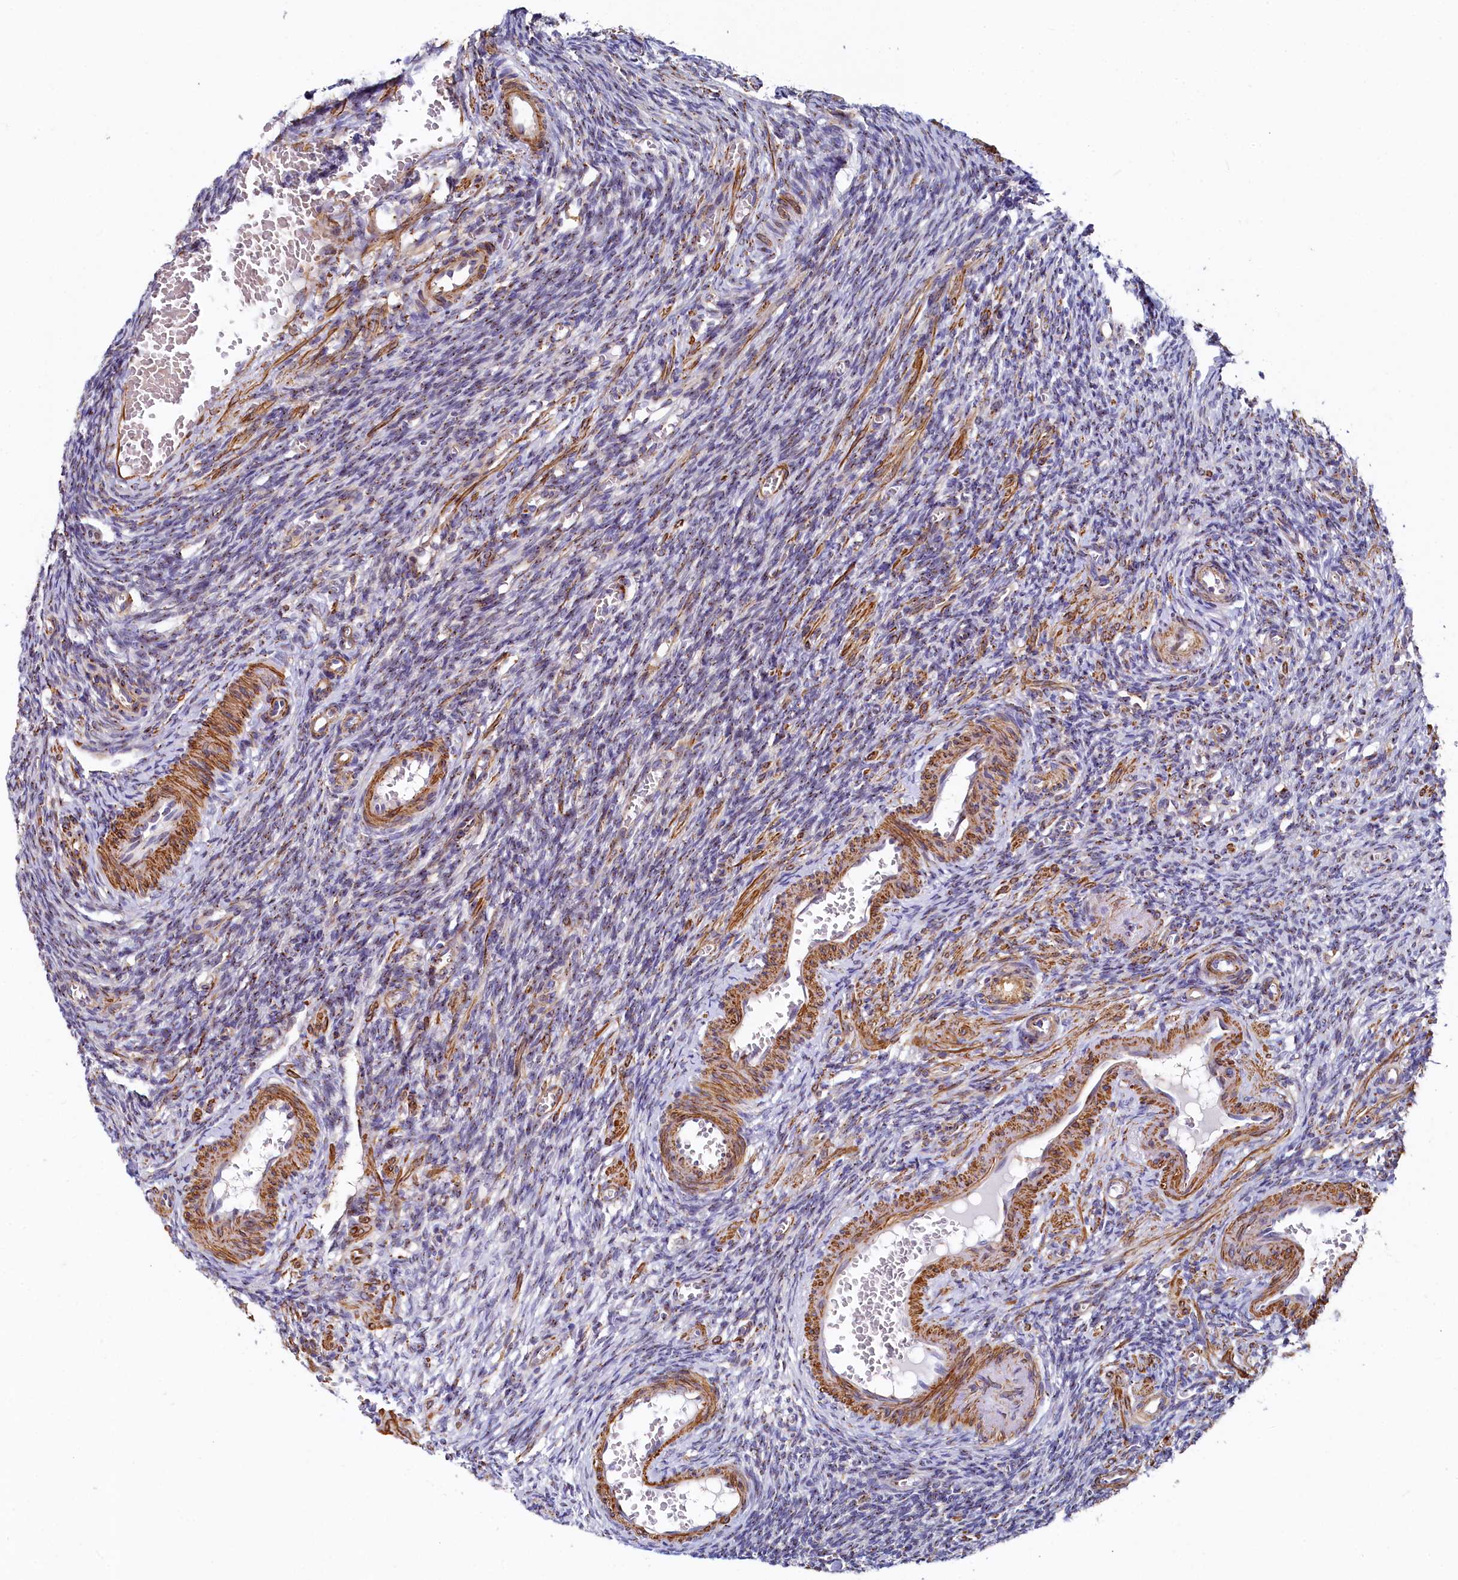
{"staining": {"intensity": "weak", "quantity": ">75%", "location": "cytoplasmic/membranous"}, "tissue": "ovary", "cell_type": "Follicle cells", "image_type": "normal", "snomed": [{"axis": "morphology", "description": "Normal tissue, NOS"}, {"axis": "topography", "description": "Ovary"}], "caption": "A low amount of weak cytoplasmic/membranous expression is appreciated in about >75% of follicle cells in benign ovary. The protein is stained brown, and the nuclei are stained in blue (DAB IHC with brightfield microscopy, high magnification).", "gene": "BET1L", "patient": {"sex": "female", "age": 27}}